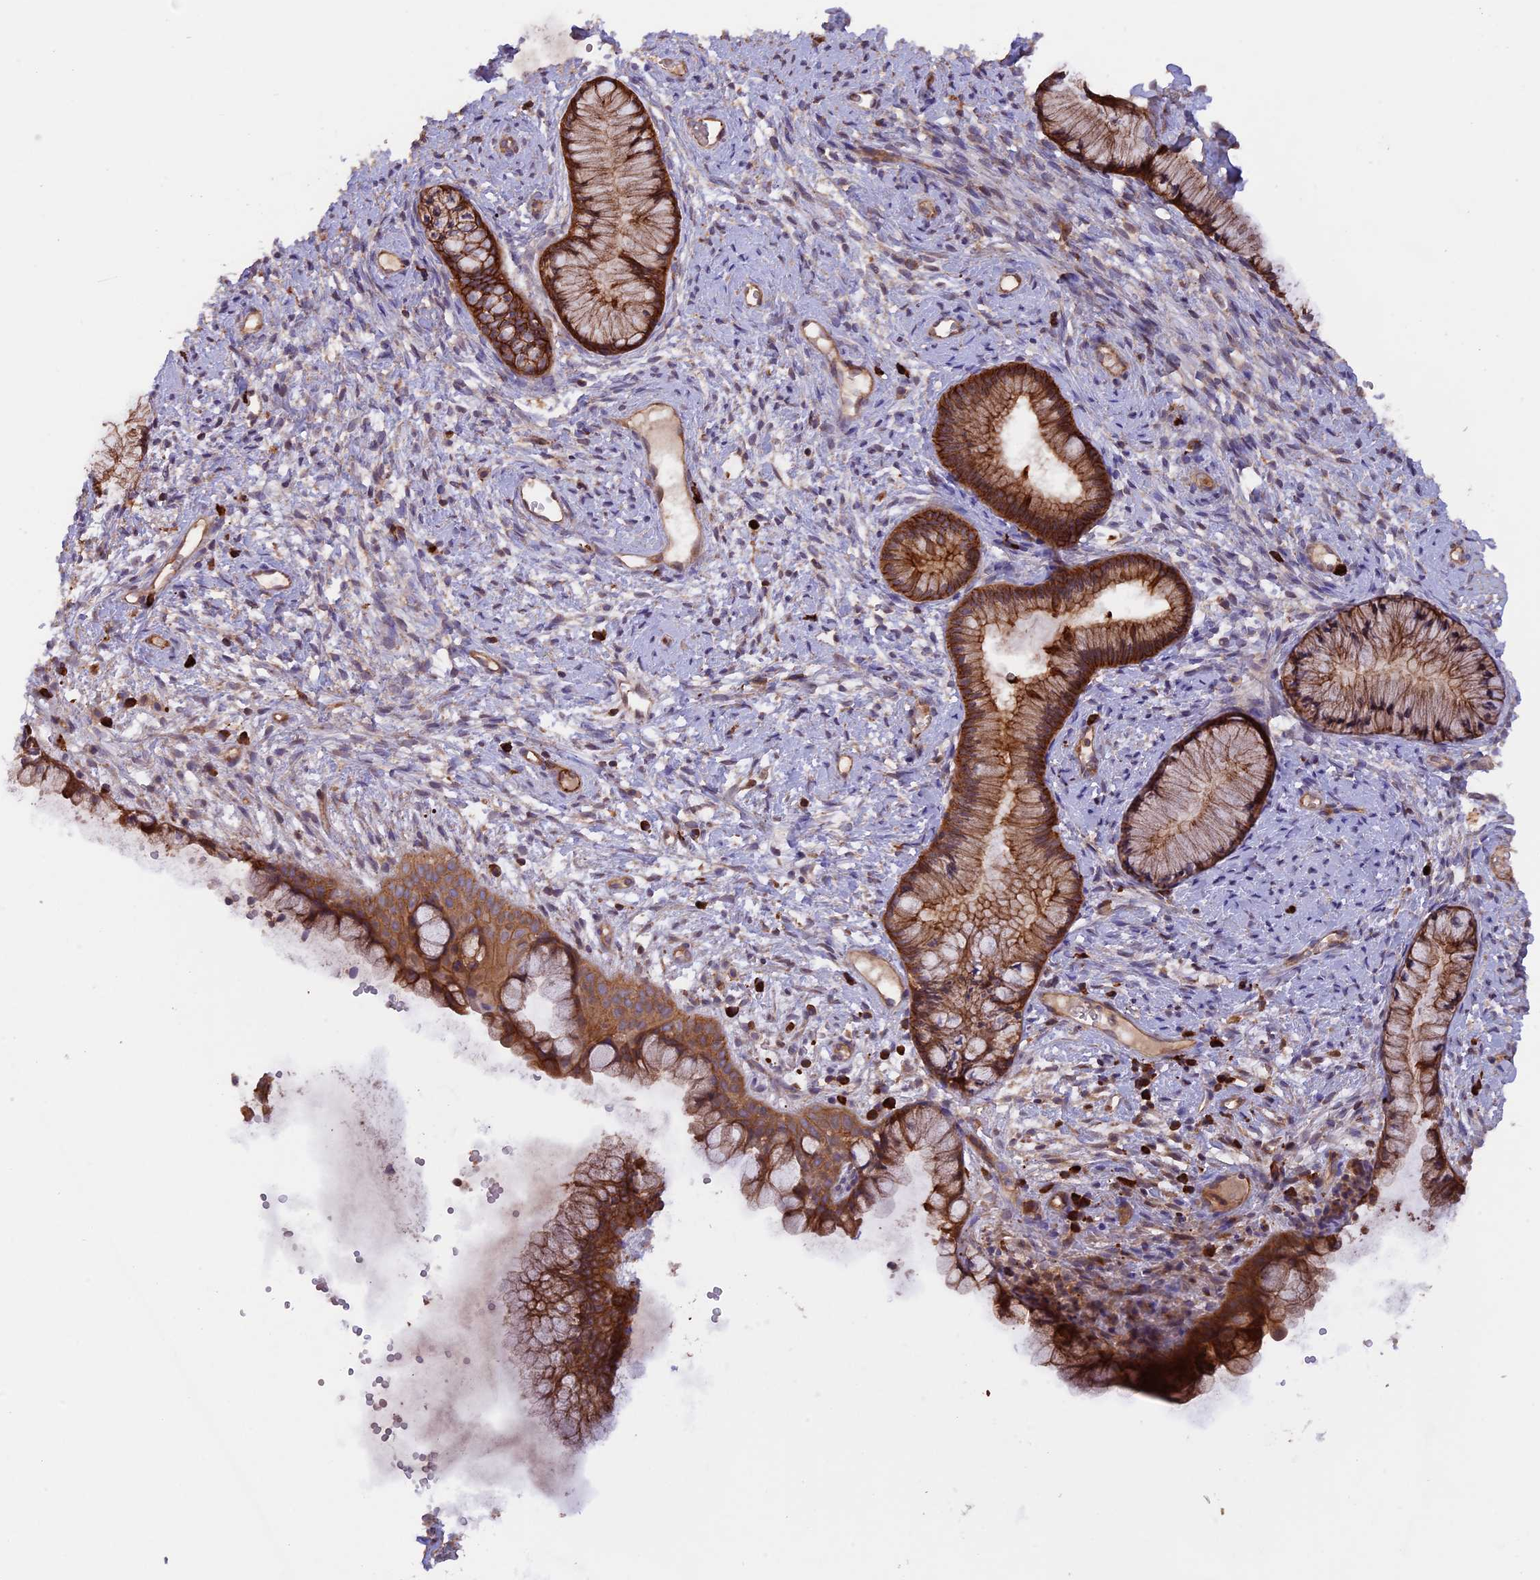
{"staining": {"intensity": "strong", "quantity": ">75%", "location": "cytoplasmic/membranous"}, "tissue": "cervix", "cell_type": "Glandular cells", "image_type": "normal", "snomed": [{"axis": "morphology", "description": "Normal tissue, NOS"}, {"axis": "topography", "description": "Cervix"}], "caption": "Strong cytoplasmic/membranous staining for a protein is identified in about >75% of glandular cells of unremarkable cervix using IHC.", "gene": "GAS8", "patient": {"sex": "female", "age": 42}}